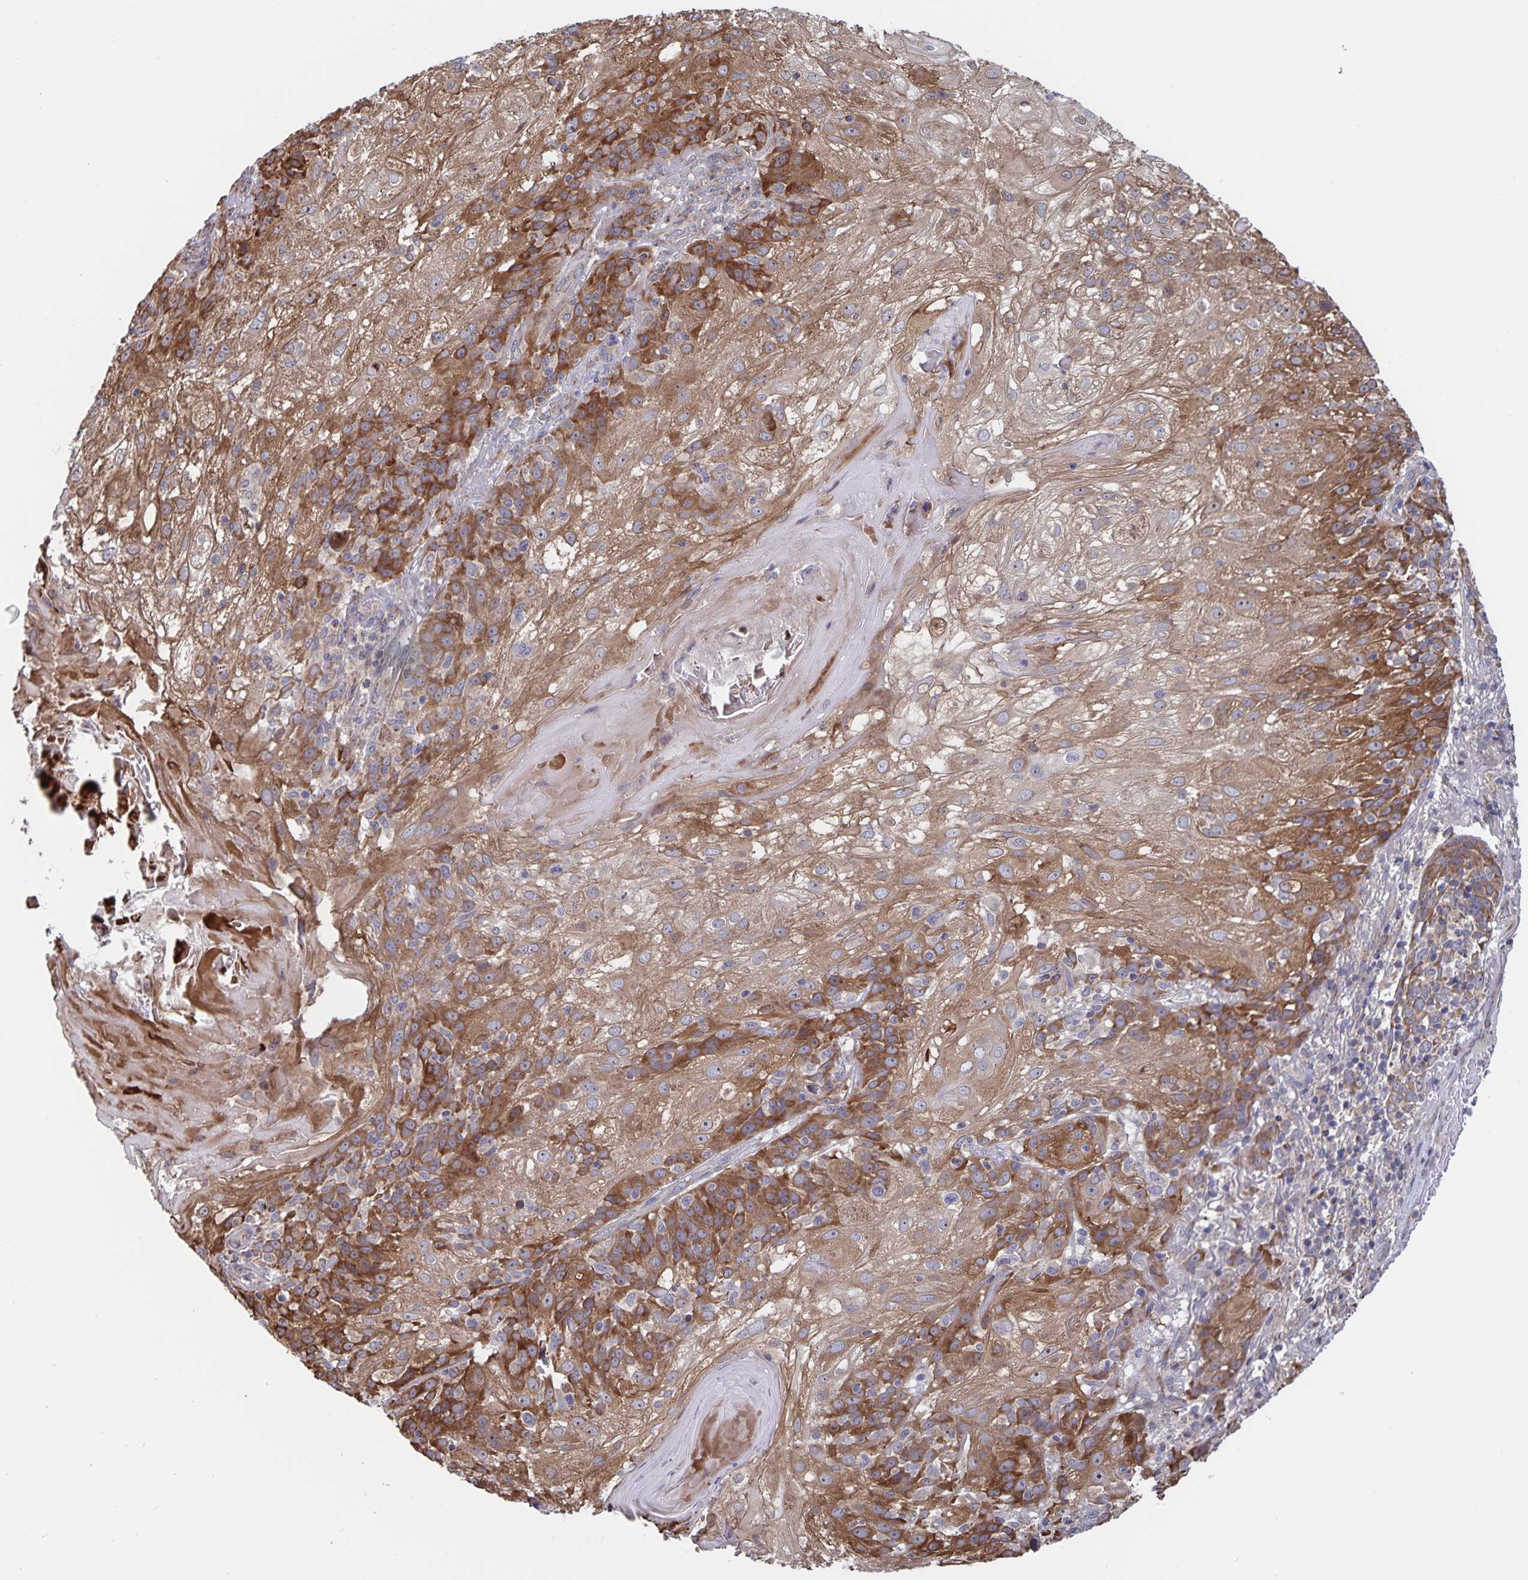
{"staining": {"intensity": "moderate", "quantity": ">75%", "location": "cytoplasmic/membranous"}, "tissue": "skin cancer", "cell_type": "Tumor cells", "image_type": "cancer", "snomed": [{"axis": "morphology", "description": "Normal tissue, NOS"}, {"axis": "morphology", "description": "Squamous cell carcinoma, NOS"}, {"axis": "topography", "description": "Skin"}], "caption": "An immunohistochemistry histopathology image of tumor tissue is shown. Protein staining in brown labels moderate cytoplasmic/membranous positivity in skin cancer within tumor cells.", "gene": "ACACA", "patient": {"sex": "female", "age": 83}}